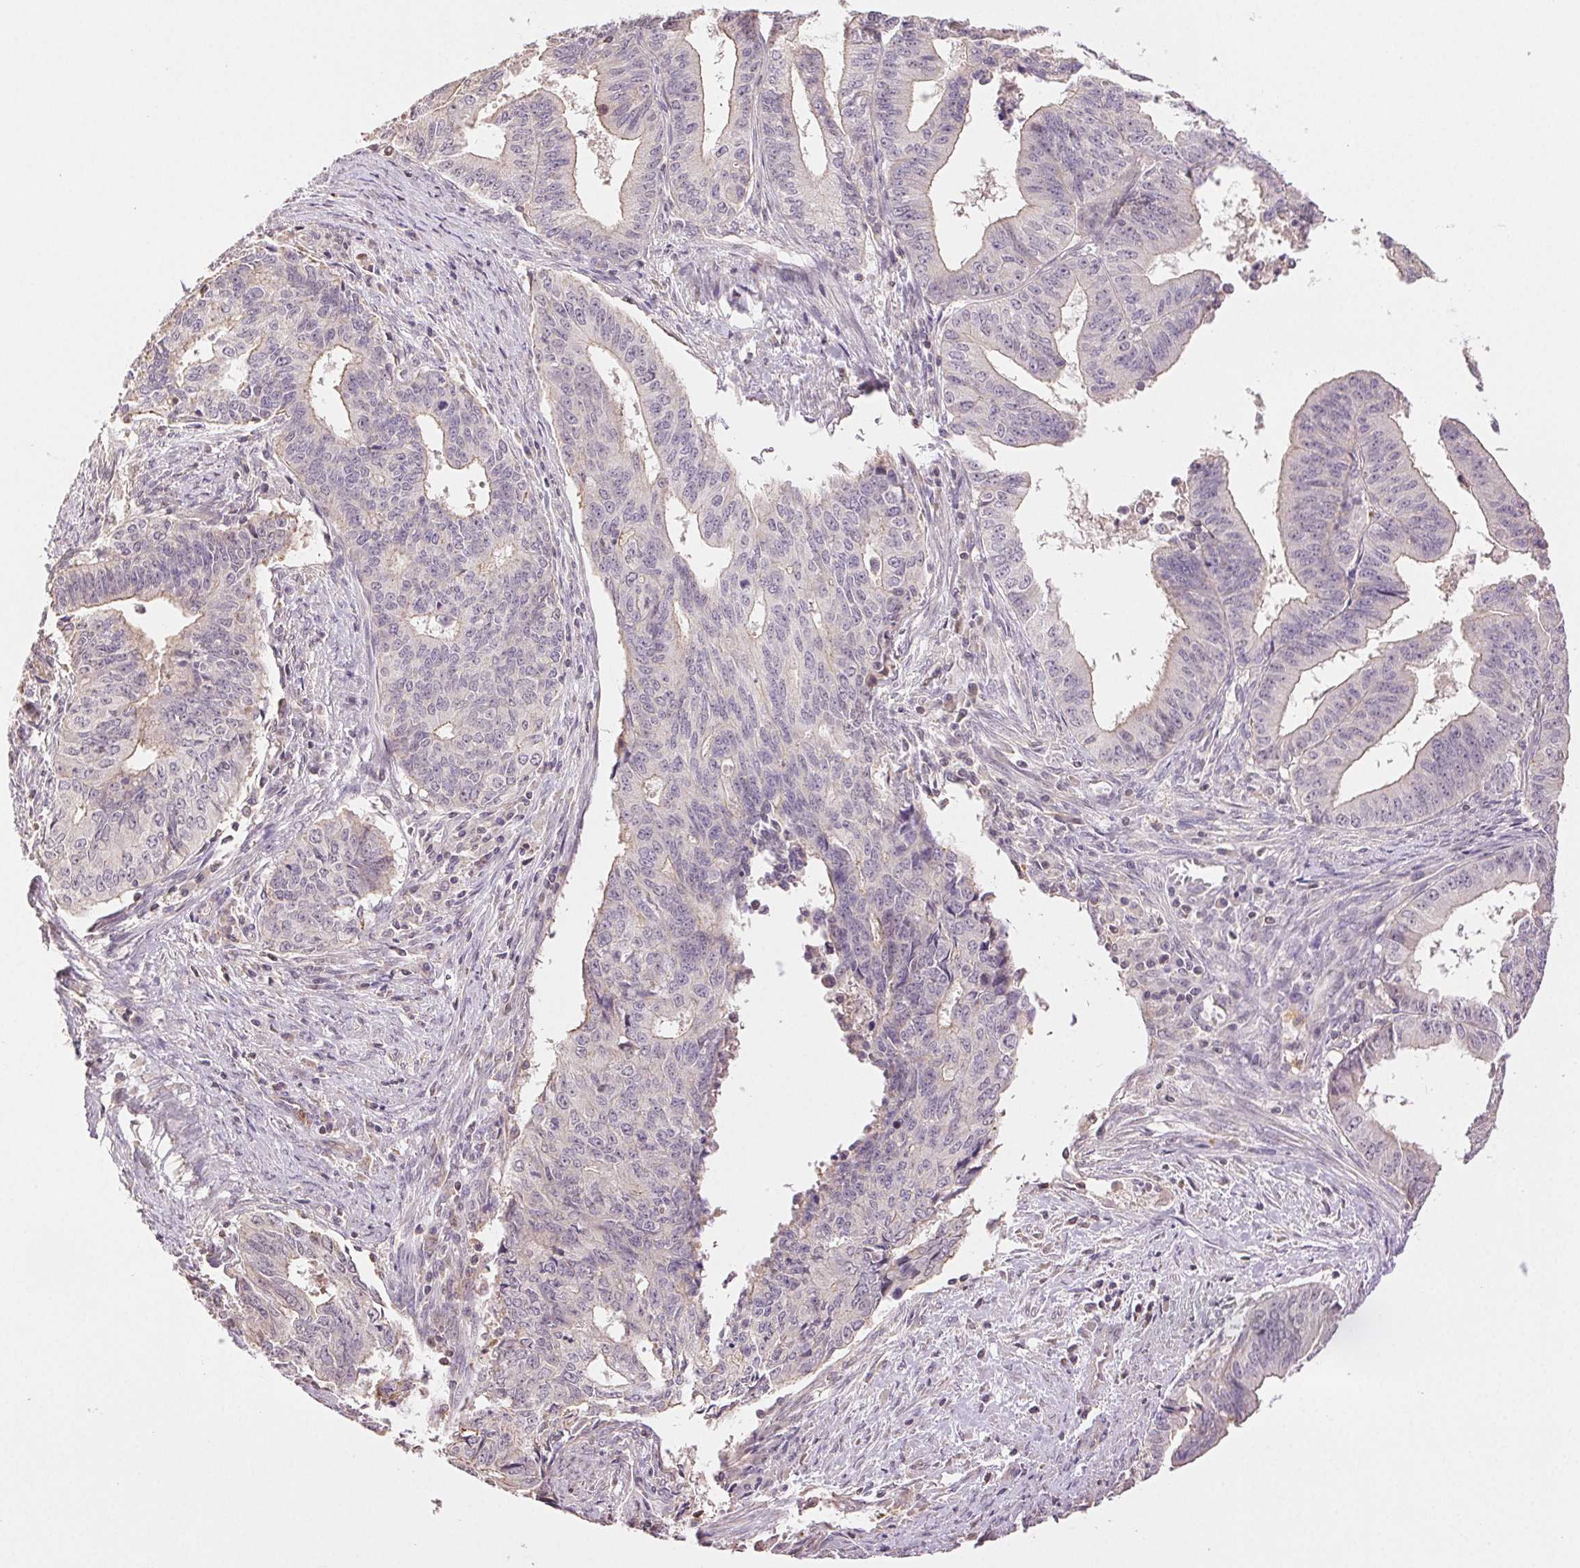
{"staining": {"intensity": "negative", "quantity": "none", "location": "none"}, "tissue": "endometrial cancer", "cell_type": "Tumor cells", "image_type": "cancer", "snomed": [{"axis": "morphology", "description": "Adenocarcinoma, NOS"}, {"axis": "topography", "description": "Endometrium"}], "caption": "Immunohistochemical staining of human endometrial adenocarcinoma exhibits no significant positivity in tumor cells.", "gene": "TMEM253", "patient": {"sex": "female", "age": 65}}